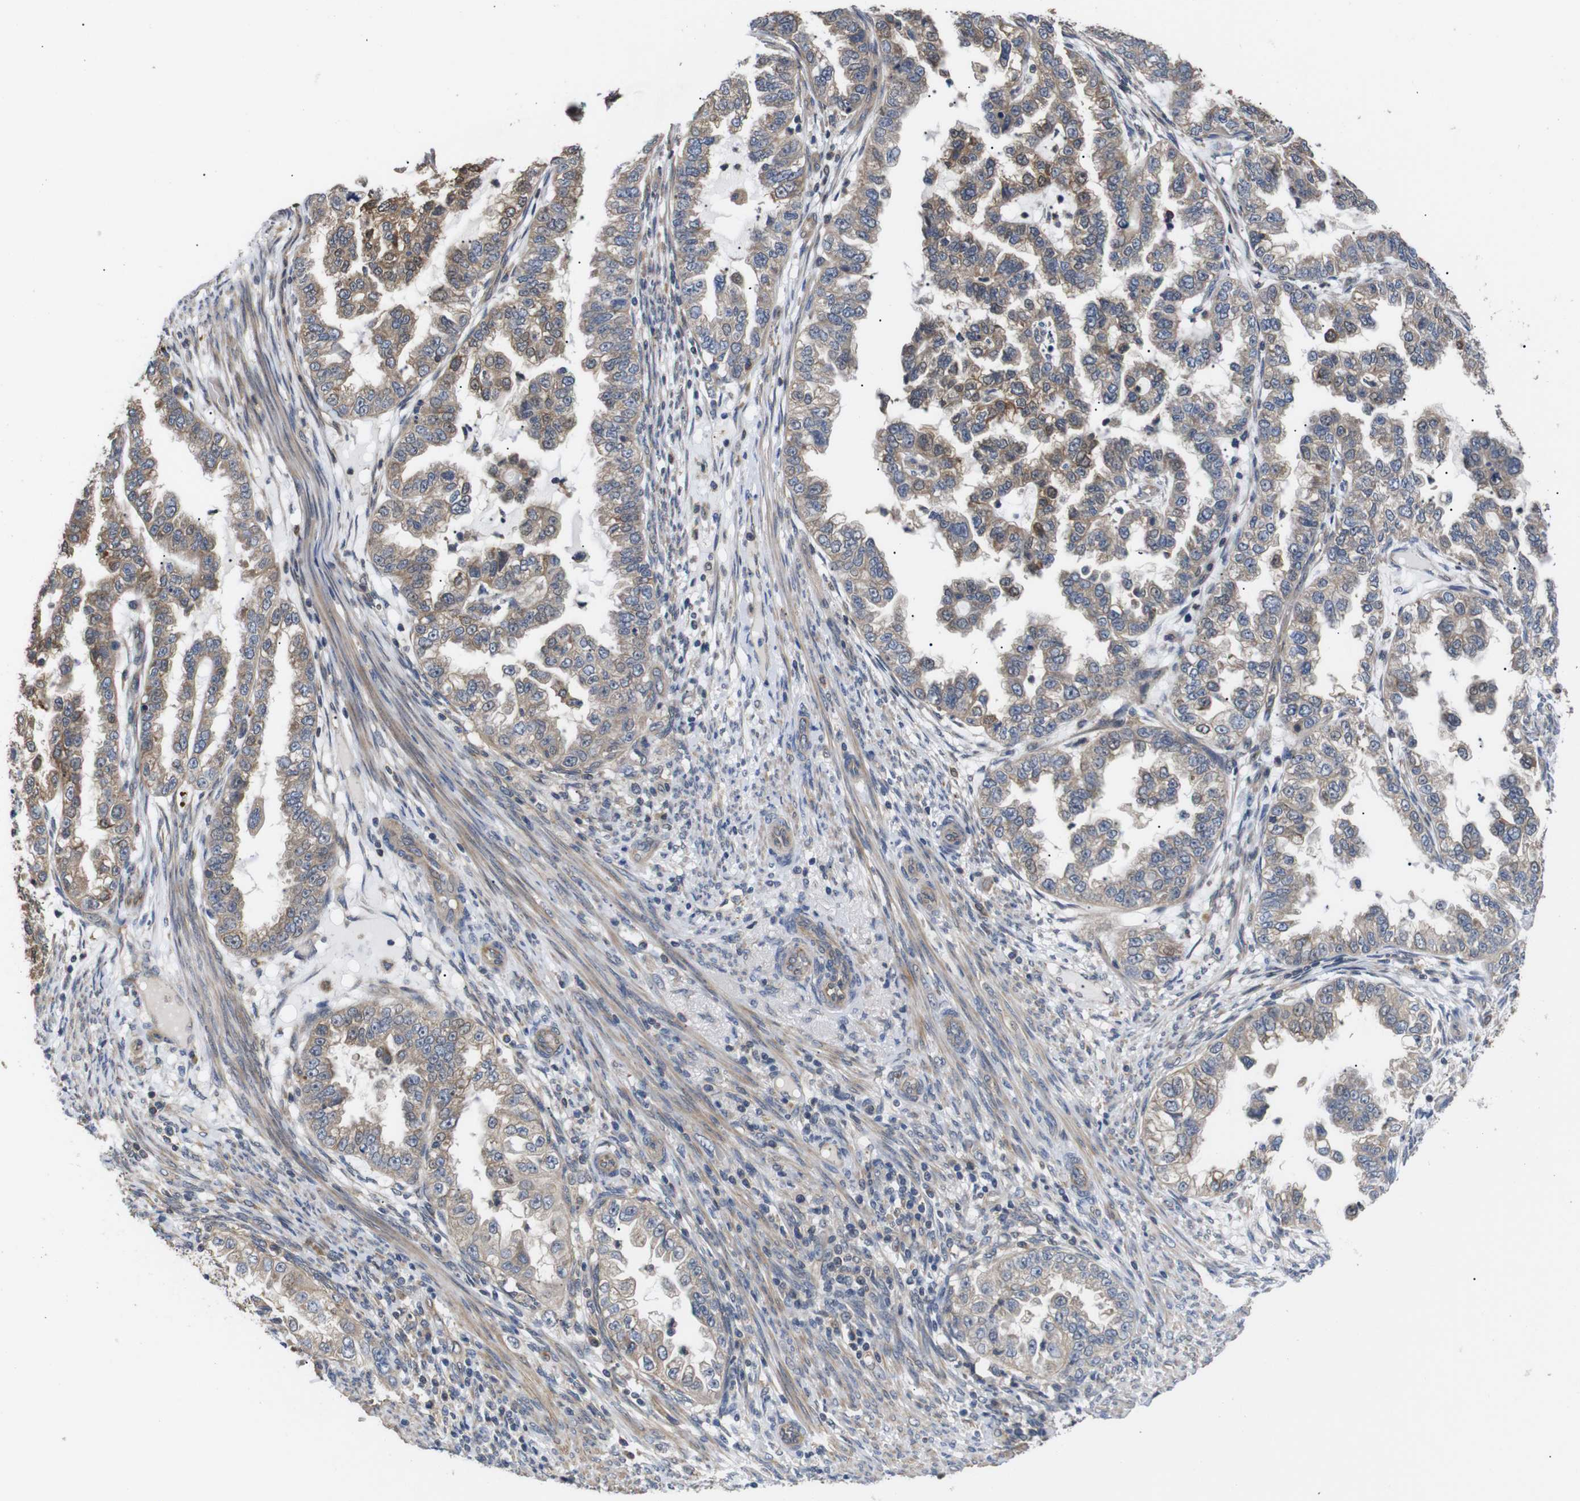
{"staining": {"intensity": "weak", "quantity": ">75%", "location": "cytoplasmic/membranous"}, "tissue": "endometrial cancer", "cell_type": "Tumor cells", "image_type": "cancer", "snomed": [{"axis": "morphology", "description": "Adenocarcinoma, NOS"}, {"axis": "topography", "description": "Endometrium"}], "caption": "This histopathology image exhibits endometrial cancer stained with IHC to label a protein in brown. The cytoplasmic/membranous of tumor cells show weak positivity for the protein. Nuclei are counter-stained blue.", "gene": "DDR1", "patient": {"sex": "female", "age": 85}}